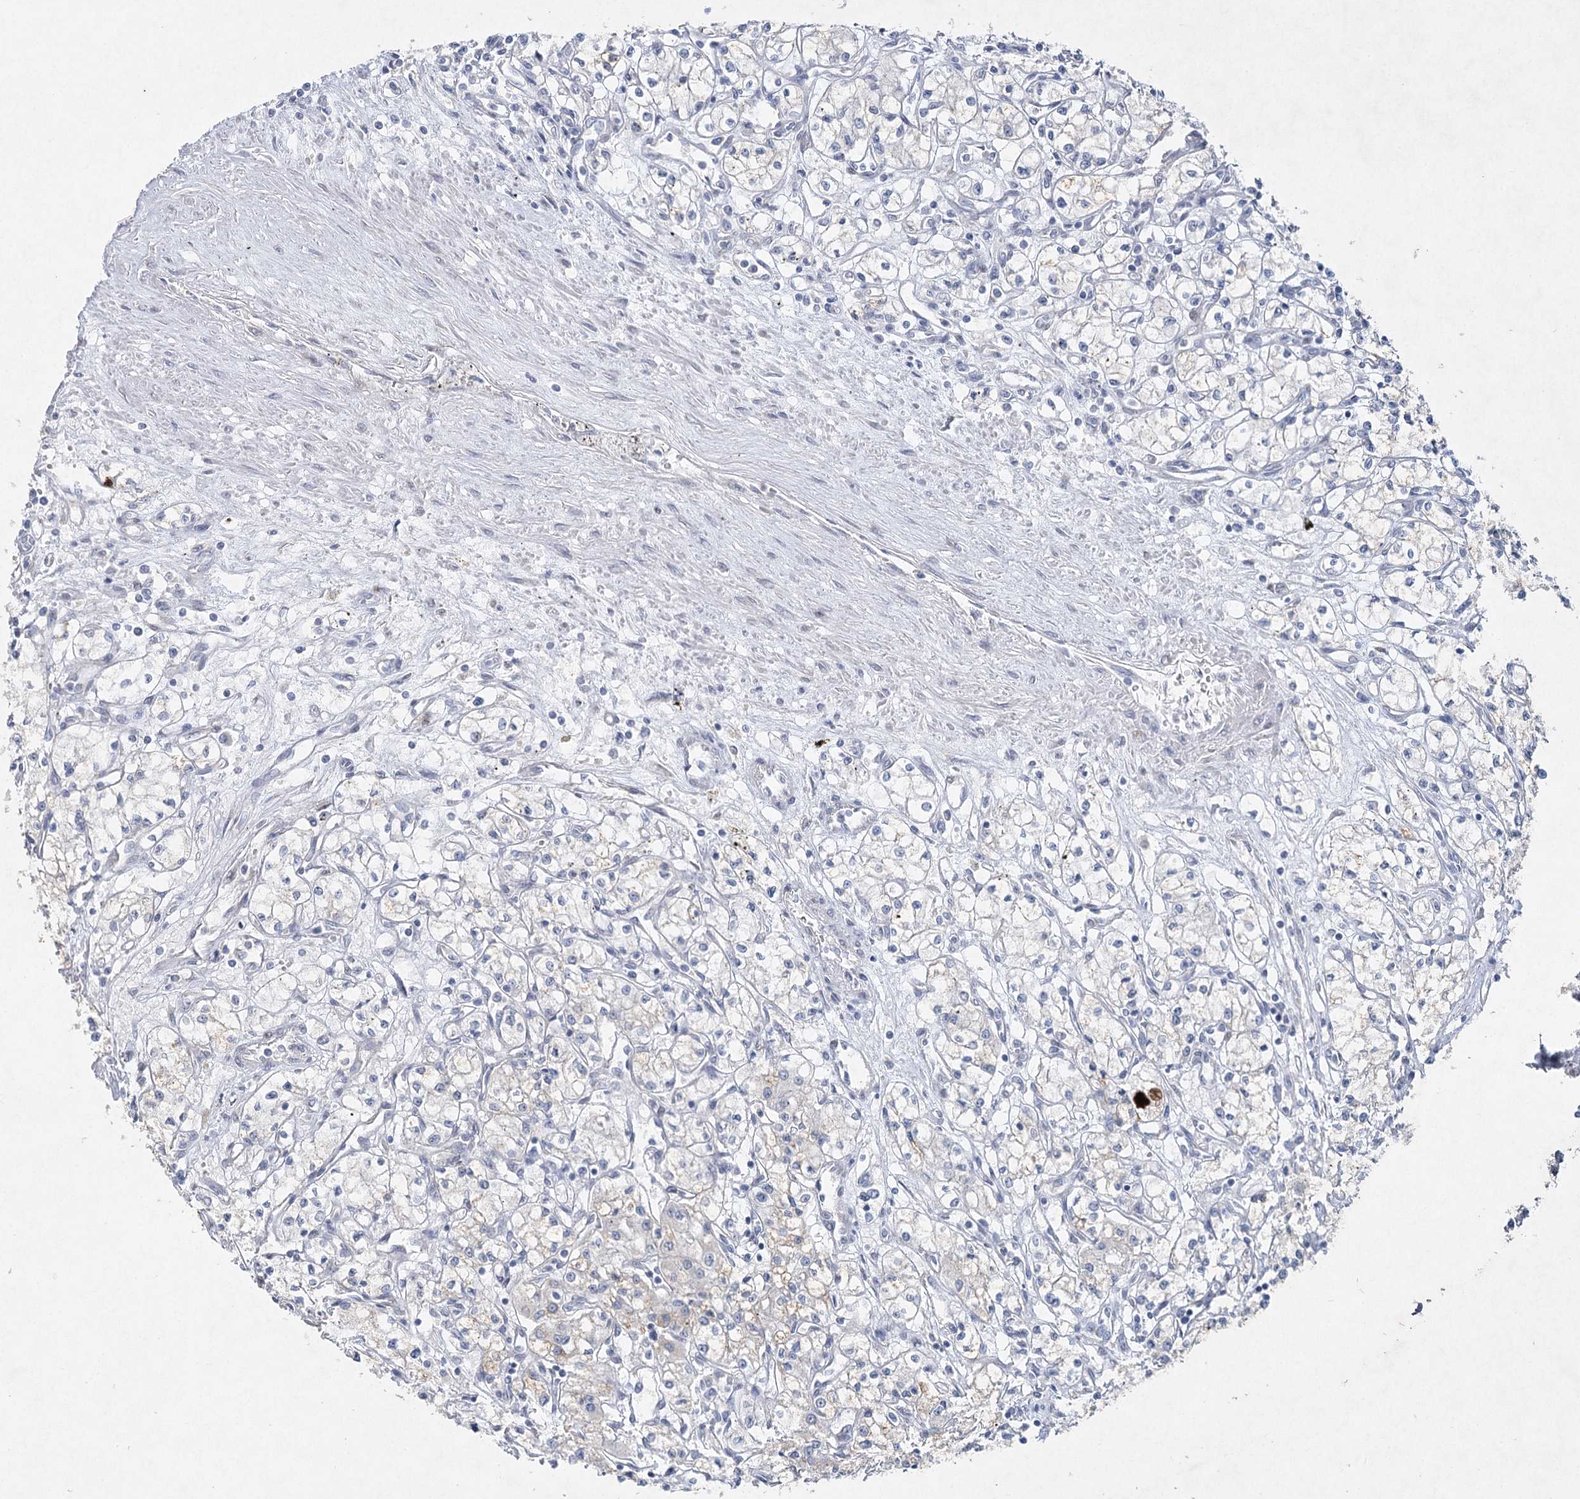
{"staining": {"intensity": "weak", "quantity": "<25%", "location": "cytoplasmic/membranous"}, "tissue": "renal cancer", "cell_type": "Tumor cells", "image_type": "cancer", "snomed": [{"axis": "morphology", "description": "Adenocarcinoma, NOS"}, {"axis": "topography", "description": "Kidney"}], "caption": "A high-resolution image shows IHC staining of renal cancer (adenocarcinoma), which reveals no significant staining in tumor cells.", "gene": "RFX6", "patient": {"sex": "male", "age": 59}}